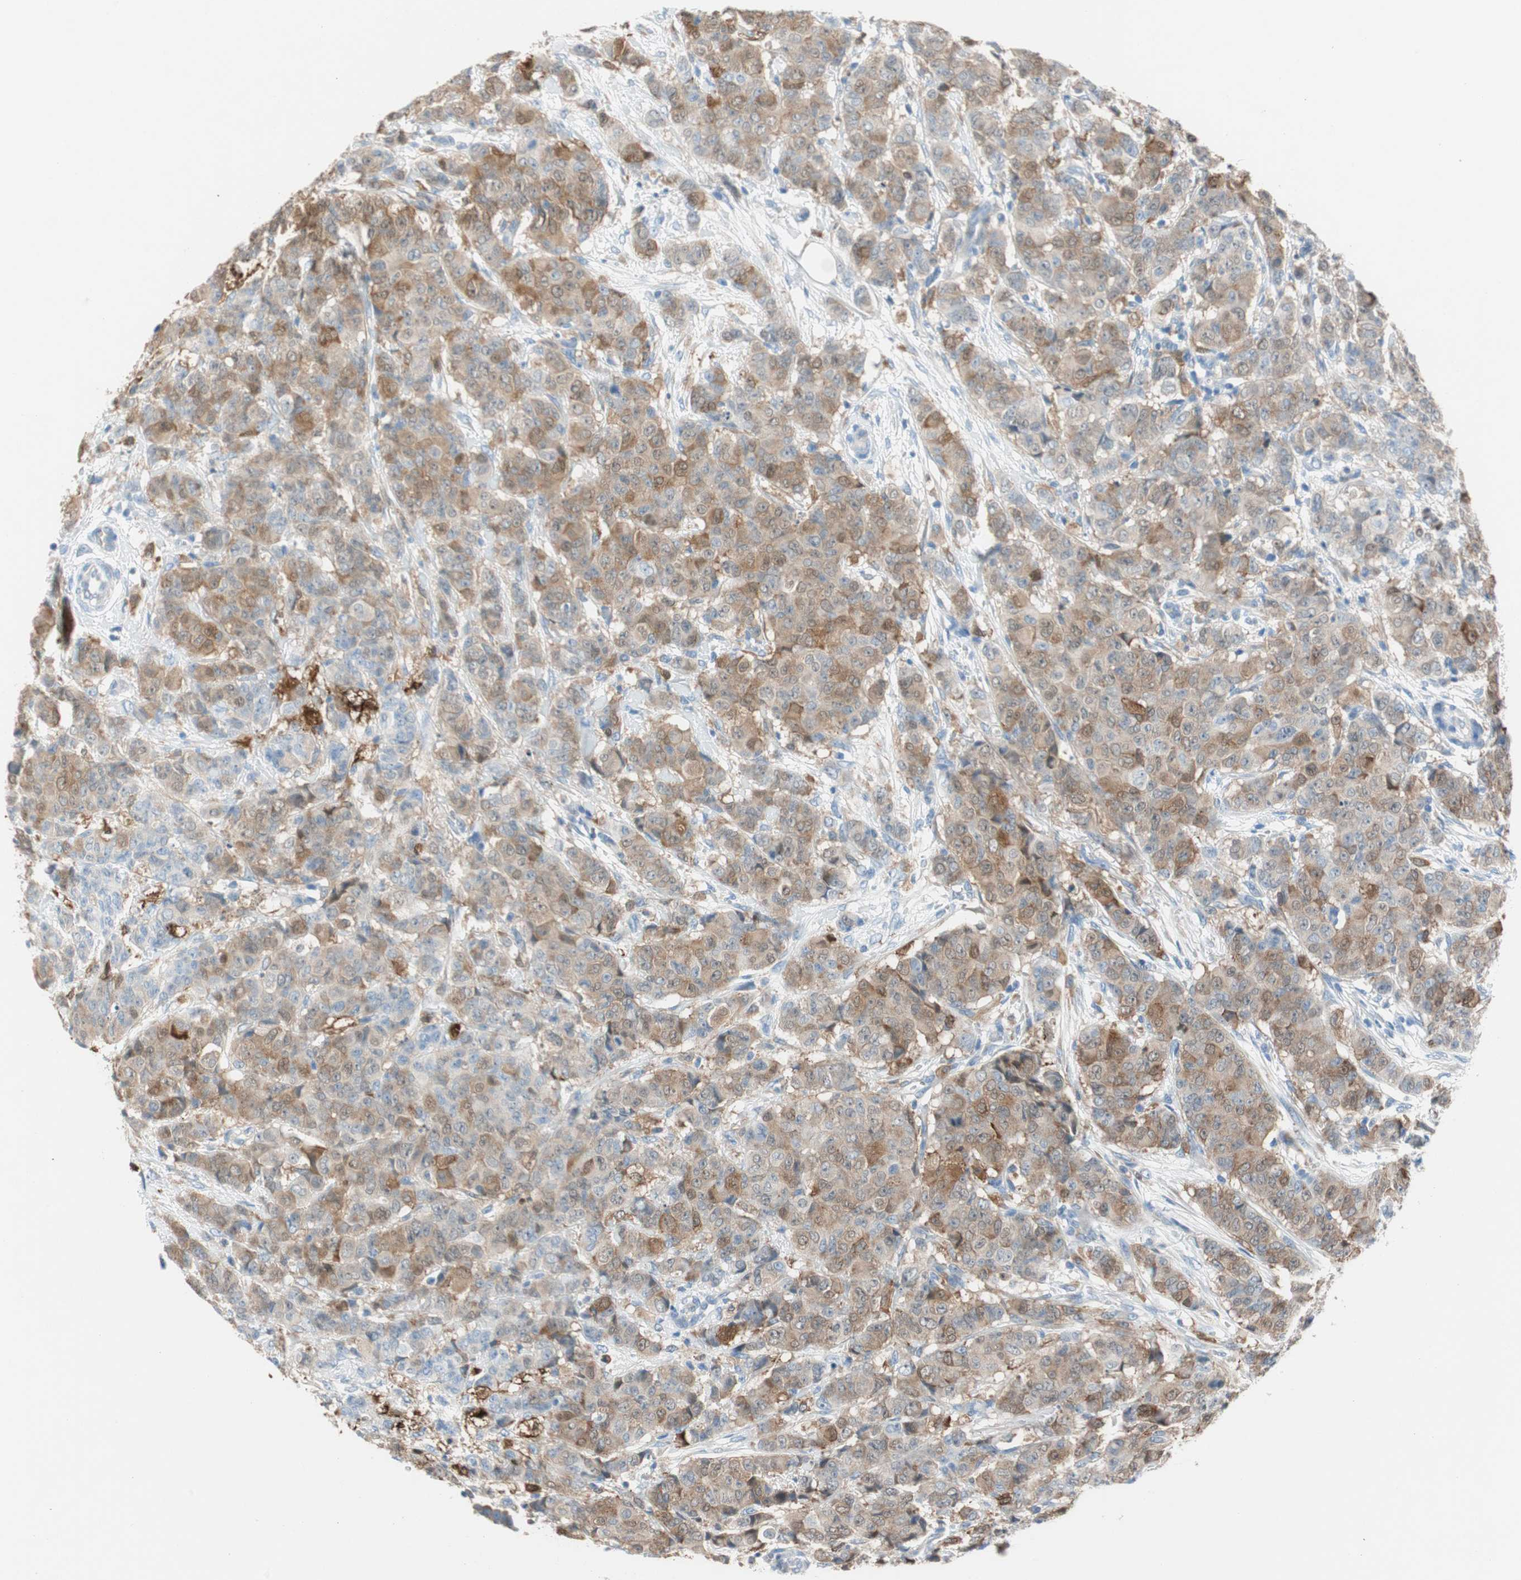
{"staining": {"intensity": "moderate", "quantity": ">75%", "location": "cytoplasmic/membranous"}, "tissue": "breast cancer", "cell_type": "Tumor cells", "image_type": "cancer", "snomed": [{"axis": "morphology", "description": "Duct carcinoma"}, {"axis": "topography", "description": "Breast"}], "caption": "A histopathology image showing moderate cytoplasmic/membranous staining in approximately >75% of tumor cells in breast intraductal carcinoma, as visualized by brown immunohistochemical staining.", "gene": "GLUL", "patient": {"sex": "female", "age": 40}}